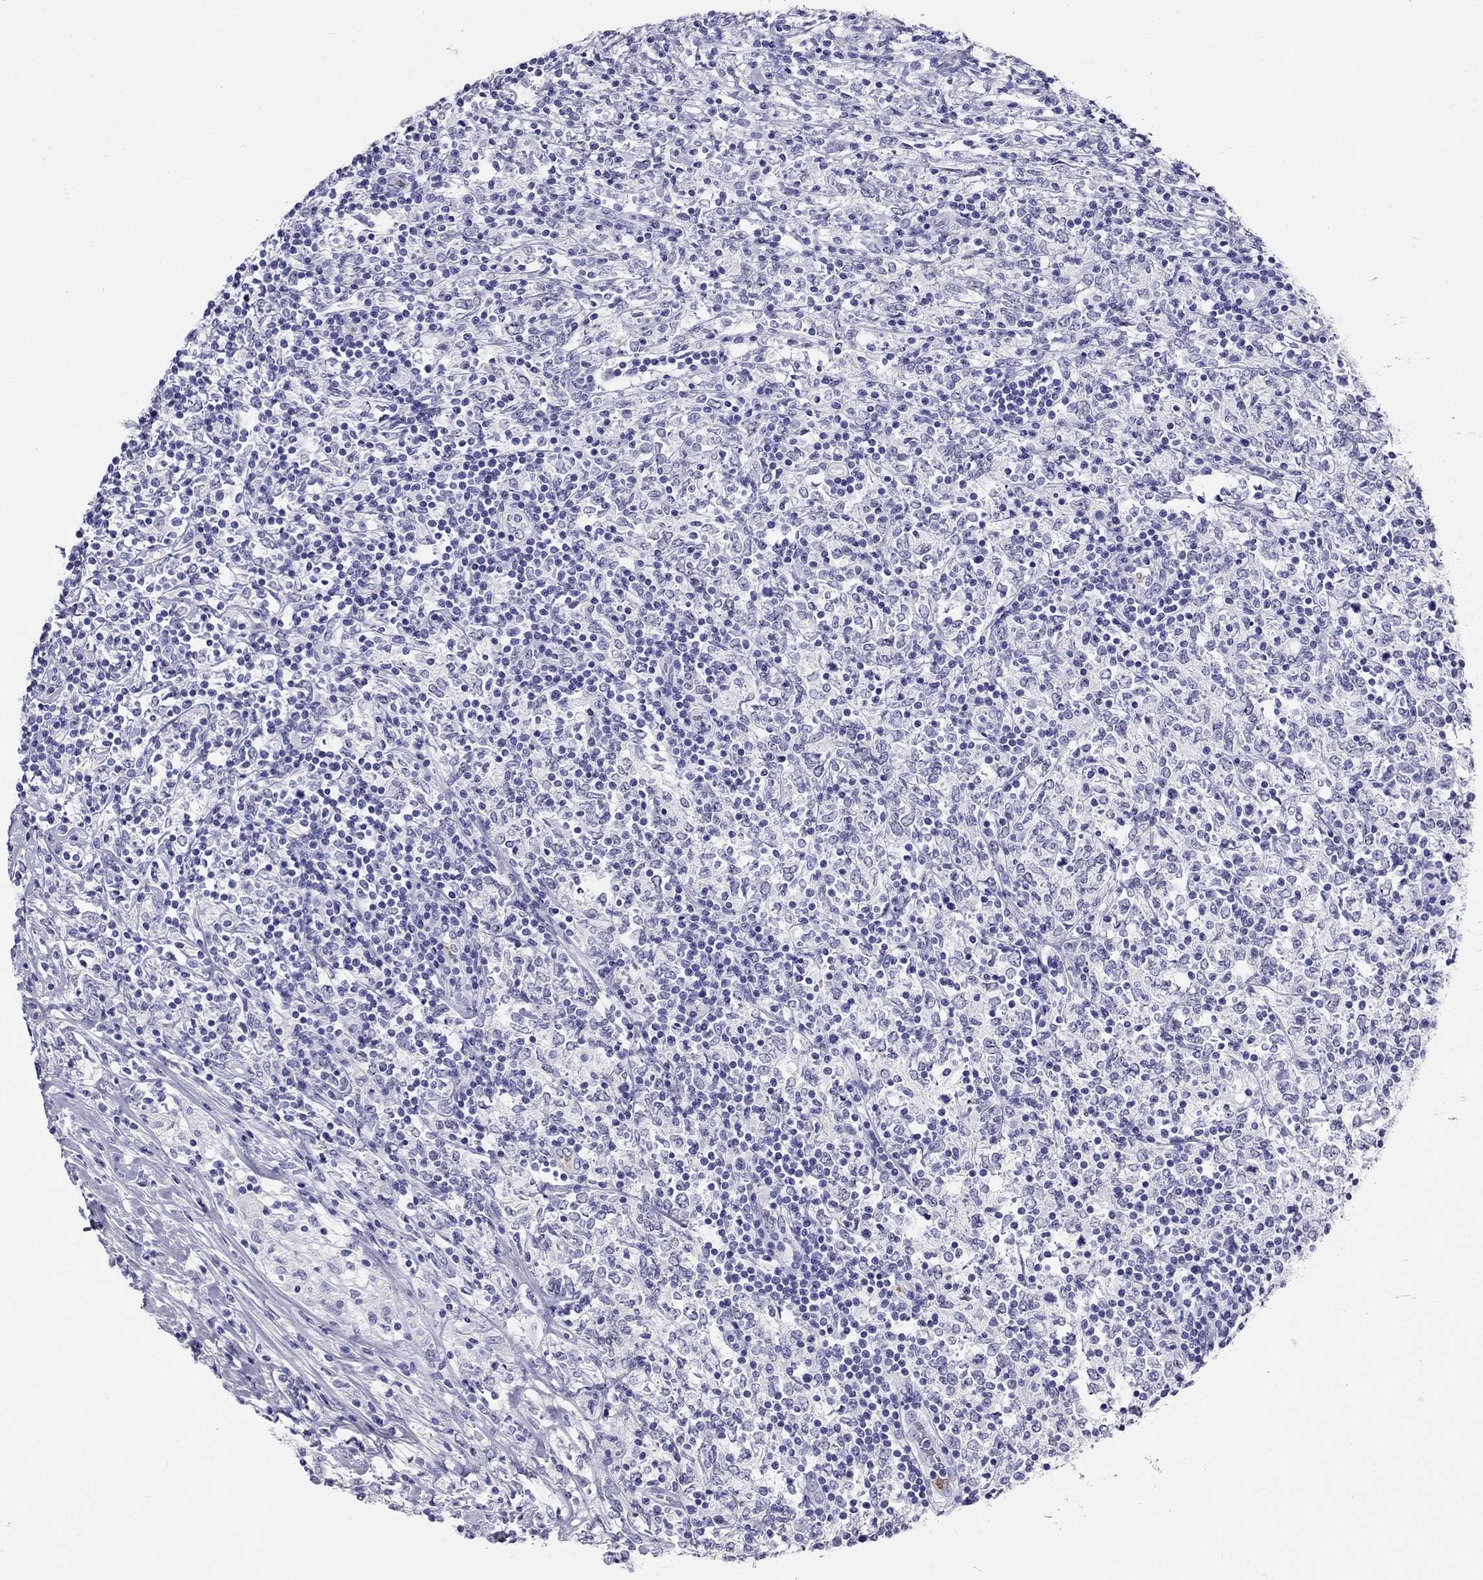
{"staining": {"intensity": "negative", "quantity": "none", "location": "none"}, "tissue": "lymphoma", "cell_type": "Tumor cells", "image_type": "cancer", "snomed": [{"axis": "morphology", "description": "Malignant lymphoma, non-Hodgkin's type, High grade"}, {"axis": "topography", "description": "Lymph node"}], "caption": "Photomicrograph shows no significant protein expression in tumor cells of high-grade malignant lymphoma, non-Hodgkin's type. Brightfield microscopy of immunohistochemistry (IHC) stained with DAB (brown) and hematoxylin (blue), captured at high magnification.", "gene": "PPP1R36", "patient": {"sex": "female", "age": 84}}